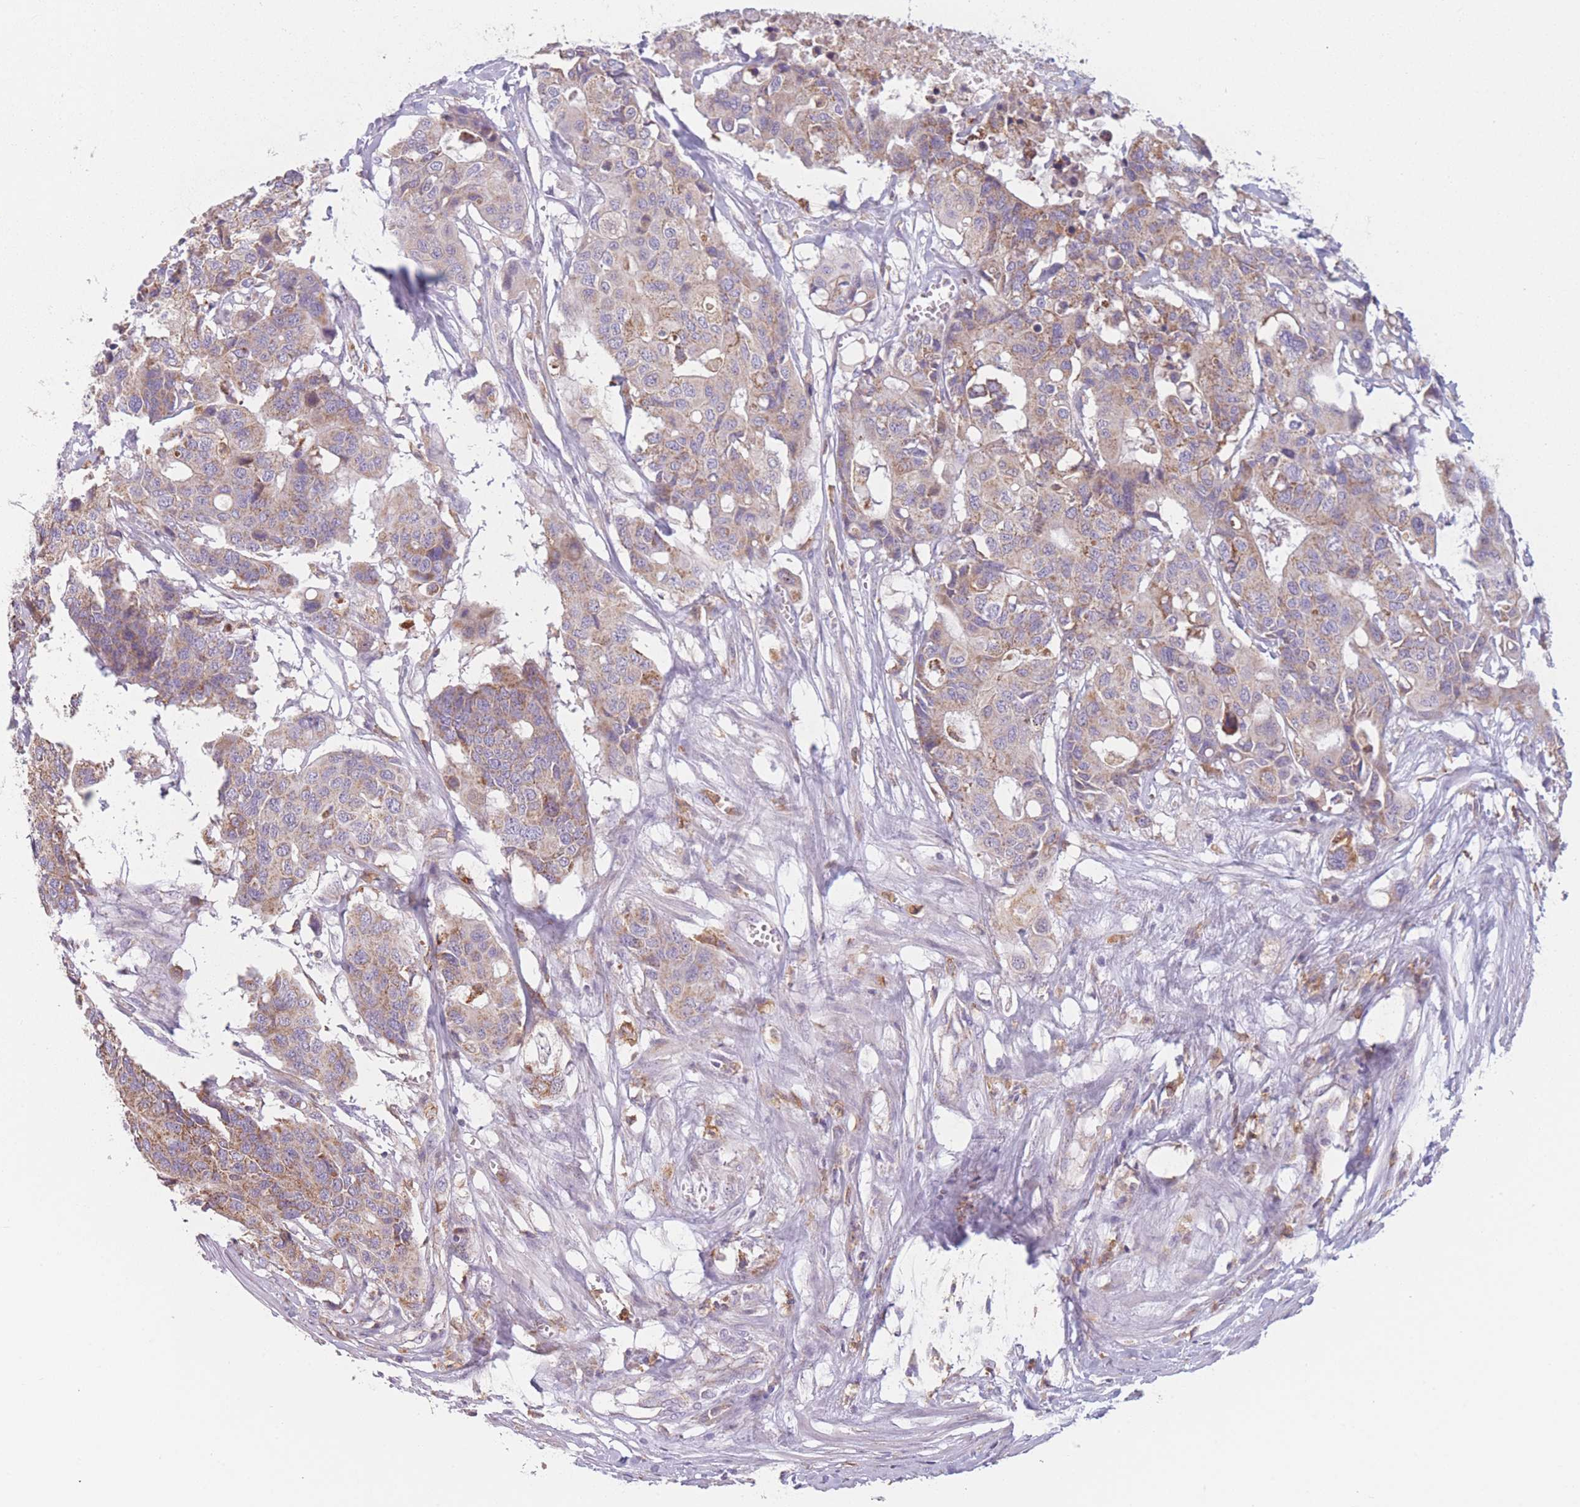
{"staining": {"intensity": "moderate", "quantity": ">75%", "location": "cytoplasmic/membranous"}, "tissue": "colorectal cancer", "cell_type": "Tumor cells", "image_type": "cancer", "snomed": [{"axis": "morphology", "description": "Adenocarcinoma, NOS"}, {"axis": "topography", "description": "Colon"}], "caption": "DAB immunohistochemical staining of adenocarcinoma (colorectal) displays moderate cytoplasmic/membranous protein expression in about >75% of tumor cells.", "gene": "PRAM1", "patient": {"sex": "male", "age": 77}}